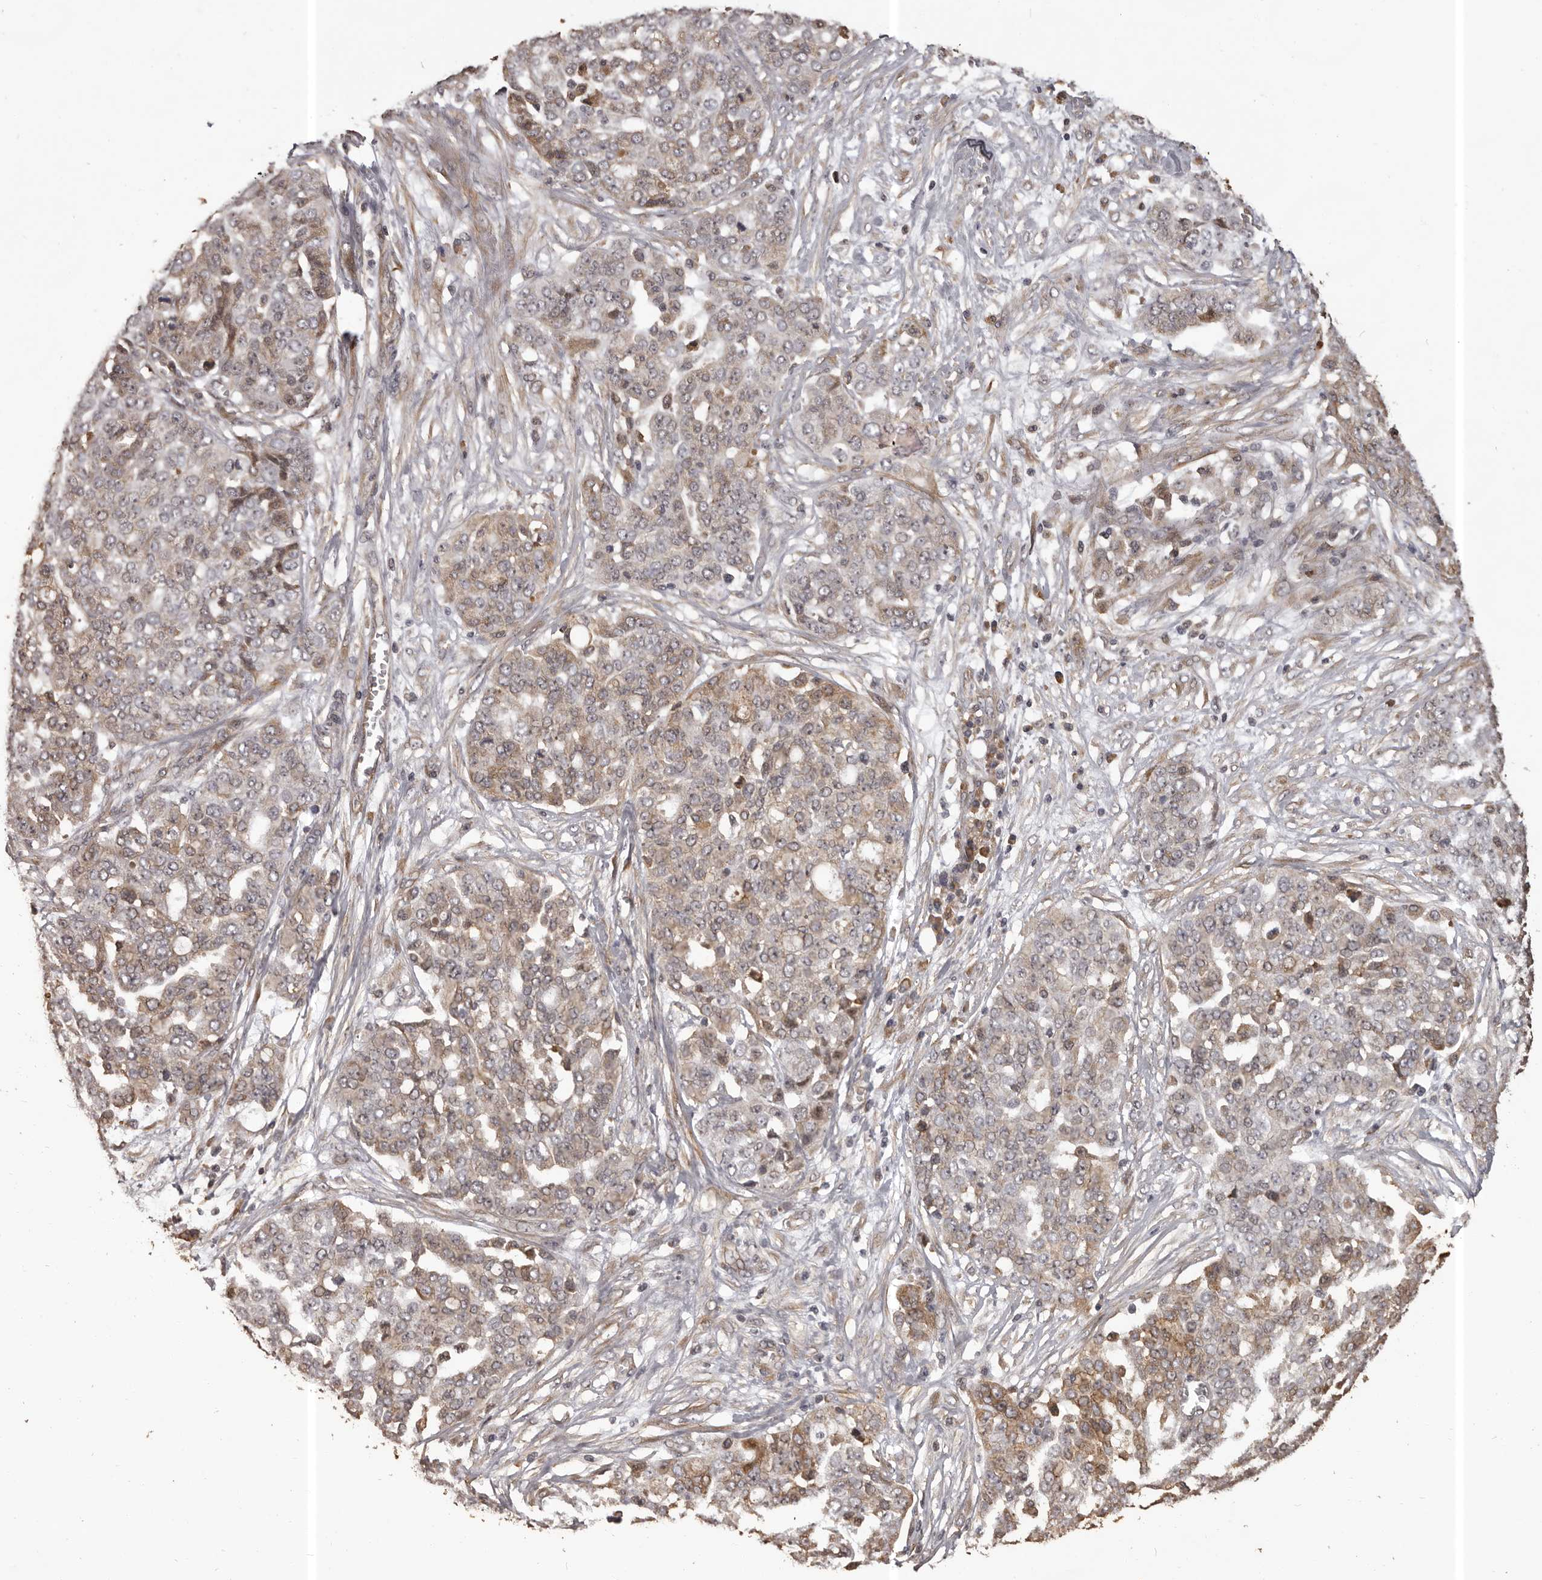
{"staining": {"intensity": "weak", "quantity": "25%-75%", "location": "cytoplasmic/membranous"}, "tissue": "ovarian cancer", "cell_type": "Tumor cells", "image_type": "cancer", "snomed": [{"axis": "morphology", "description": "Cystadenocarcinoma, serous, NOS"}, {"axis": "topography", "description": "Soft tissue"}, {"axis": "topography", "description": "Ovary"}], "caption": "Immunohistochemical staining of ovarian serous cystadenocarcinoma shows weak cytoplasmic/membranous protein staining in about 25%-75% of tumor cells.", "gene": "SLITRK6", "patient": {"sex": "female", "age": 57}}